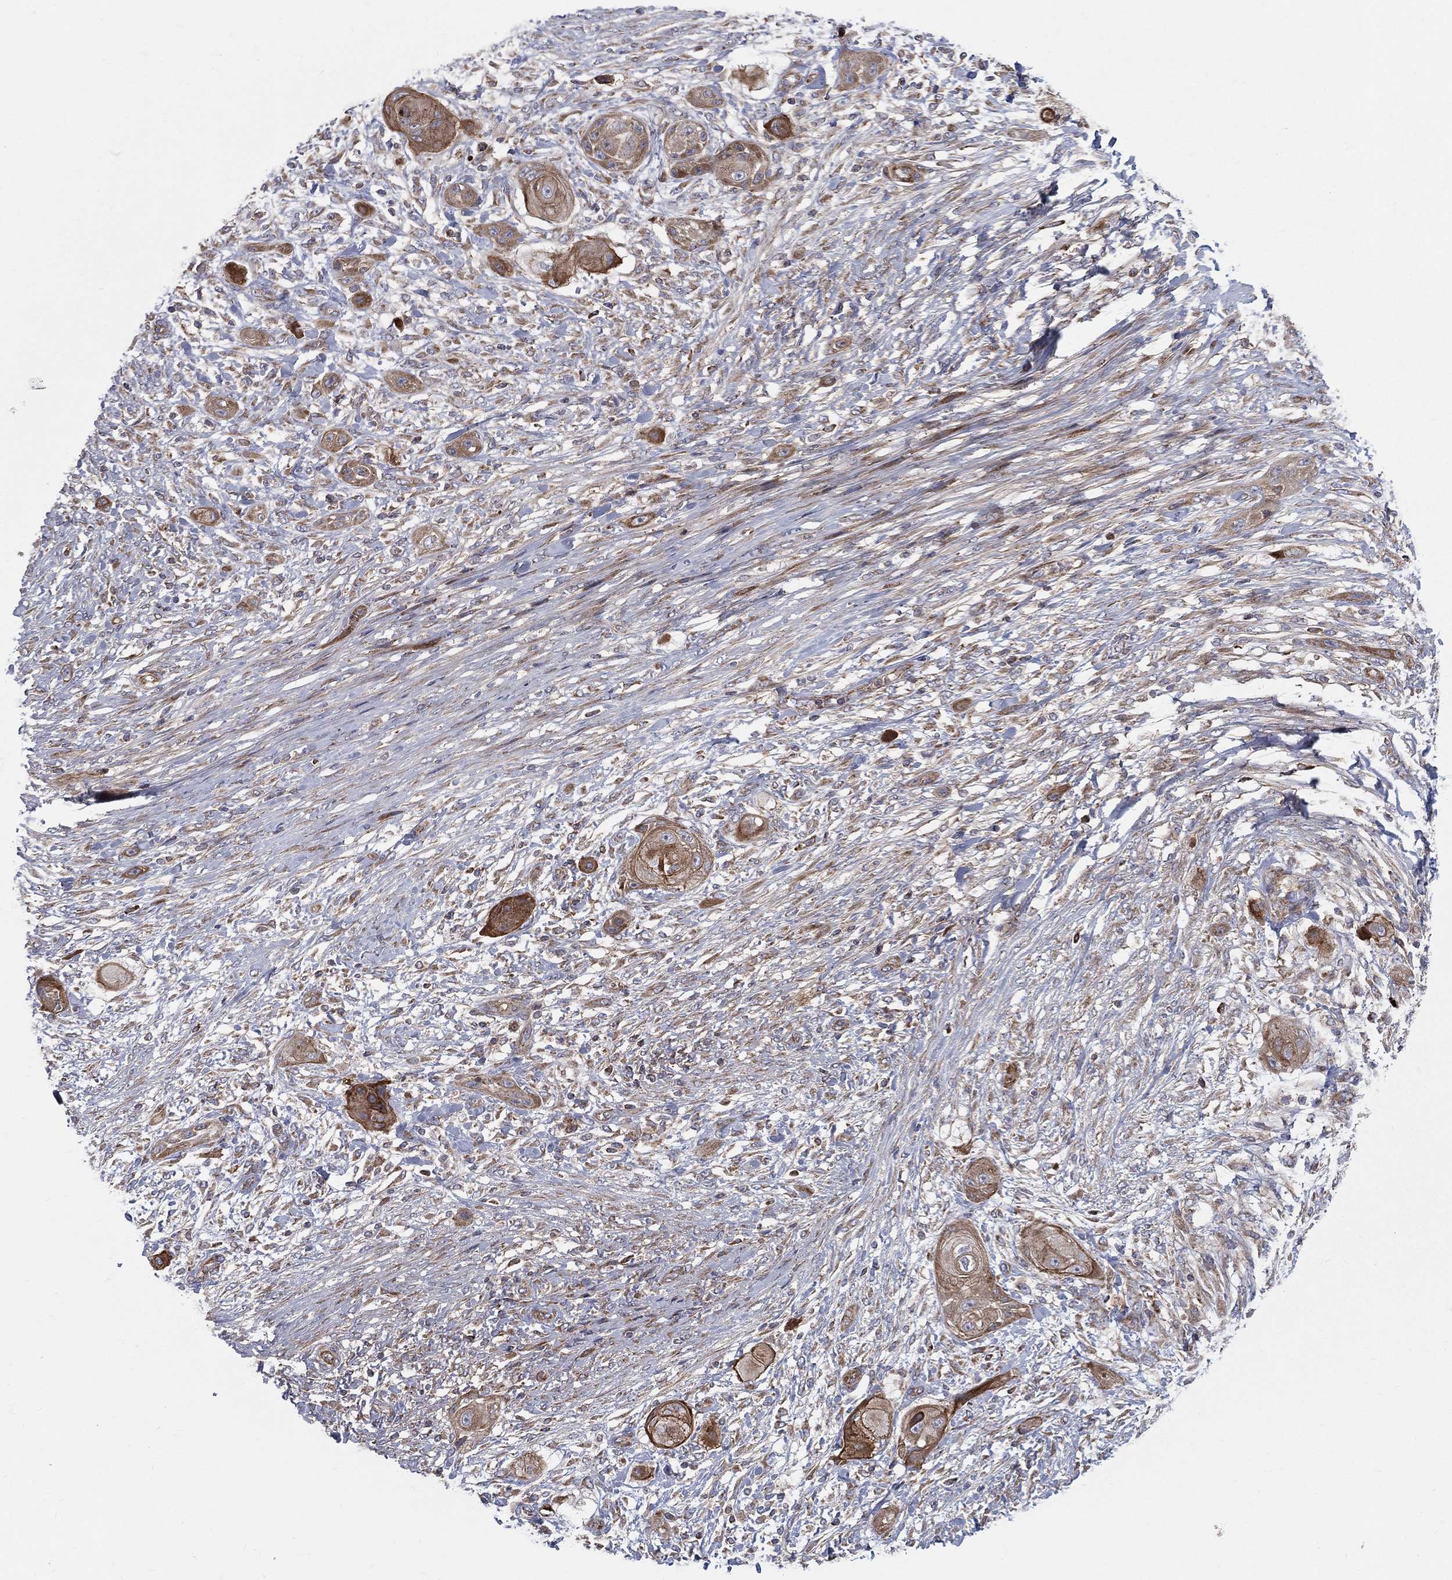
{"staining": {"intensity": "strong", "quantity": "25%-75%", "location": "cytoplasmic/membranous"}, "tissue": "skin cancer", "cell_type": "Tumor cells", "image_type": "cancer", "snomed": [{"axis": "morphology", "description": "Squamous cell carcinoma, NOS"}, {"axis": "topography", "description": "Skin"}], "caption": "Immunohistochemistry image of human skin squamous cell carcinoma stained for a protein (brown), which demonstrates high levels of strong cytoplasmic/membranous positivity in about 25%-75% of tumor cells.", "gene": "MIX23", "patient": {"sex": "male", "age": 62}}